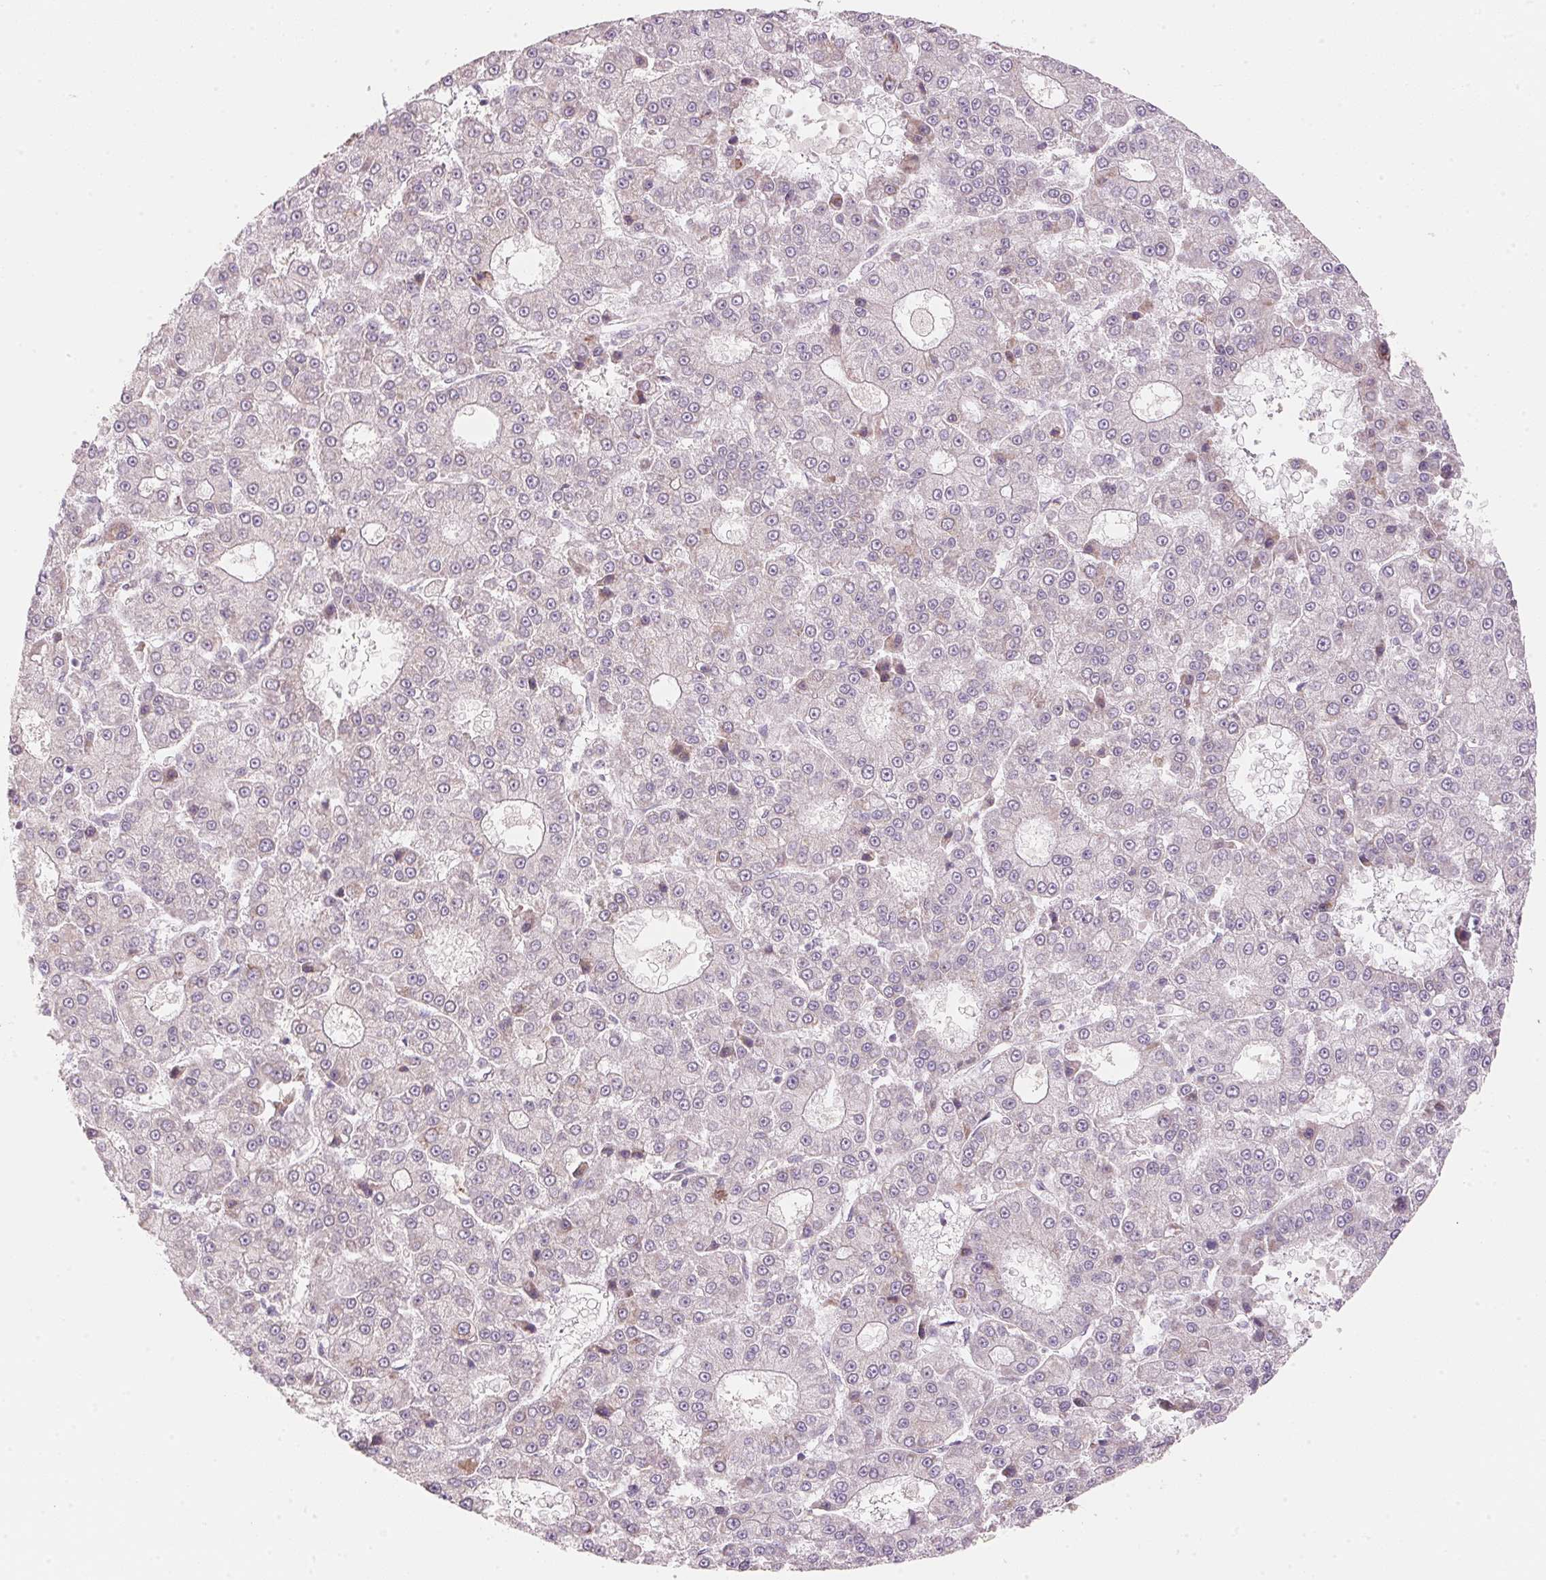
{"staining": {"intensity": "negative", "quantity": "none", "location": "none"}, "tissue": "liver cancer", "cell_type": "Tumor cells", "image_type": "cancer", "snomed": [{"axis": "morphology", "description": "Carcinoma, Hepatocellular, NOS"}, {"axis": "topography", "description": "Liver"}], "caption": "This is an immunohistochemistry image of liver hepatocellular carcinoma. There is no staining in tumor cells.", "gene": "BLOC1S2", "patient": {"sex": "male", "age": 70}}